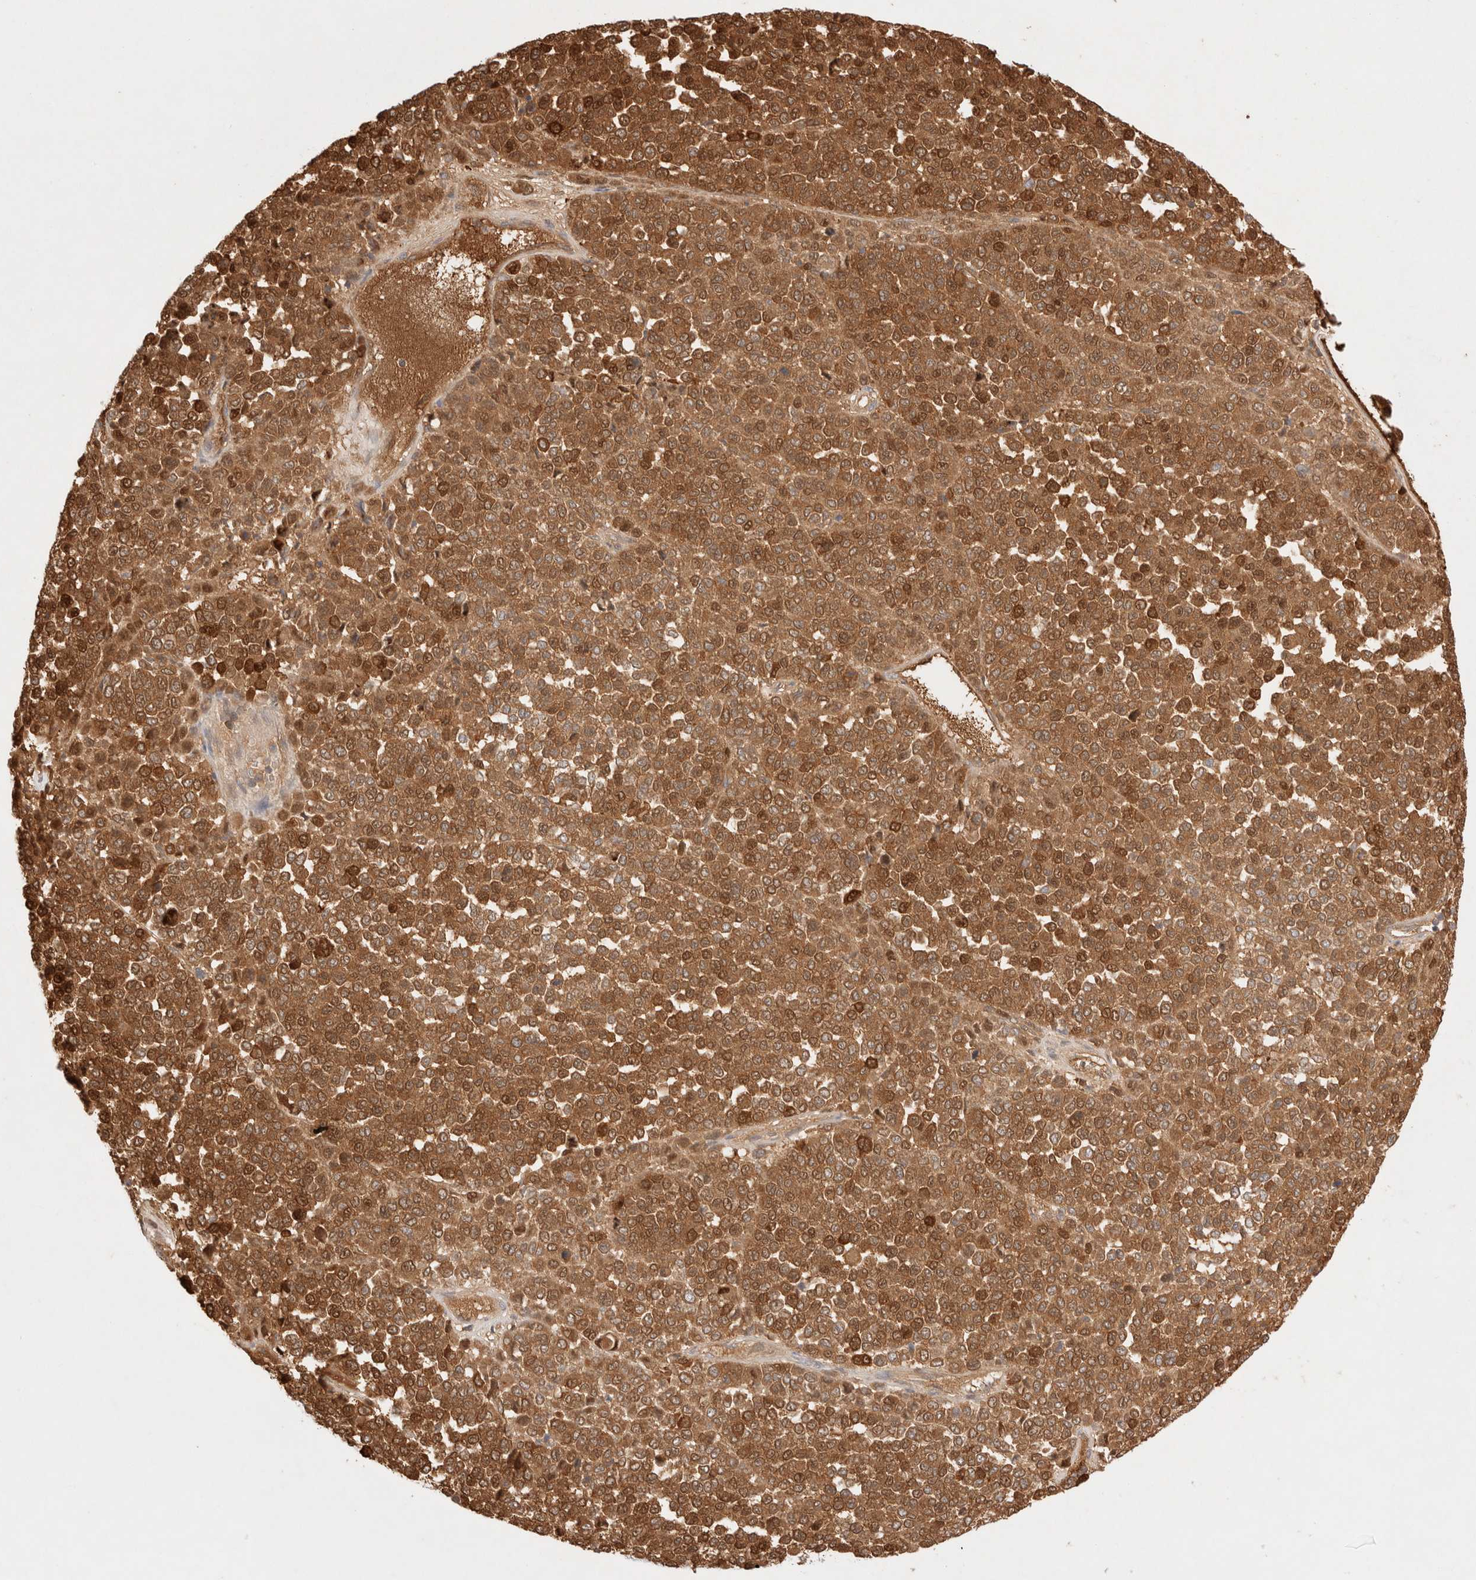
{"staining": {"intensity": "moderate", "quantity": ">75%", "location": "cytoplasmic/membranous,nuclear"}, "tissue": "melanoma", "cell_type": "Tumor cells", "image_type": "cancer", "snomed": [{"axis": "morphology", "description": "Malignant melanoma, Metastatic site"}, {"axis": "topography", "description": "Pancreas"}], "caption": "Approximately >75% of tumor cells in human melanoma demonstrate moderate cytoplasmic/membranous and nuclear protein expression as visualized by brown immunohistochemical staining.", "gene": "STARD10", "patient": {"sex": "female", "age": 30}}